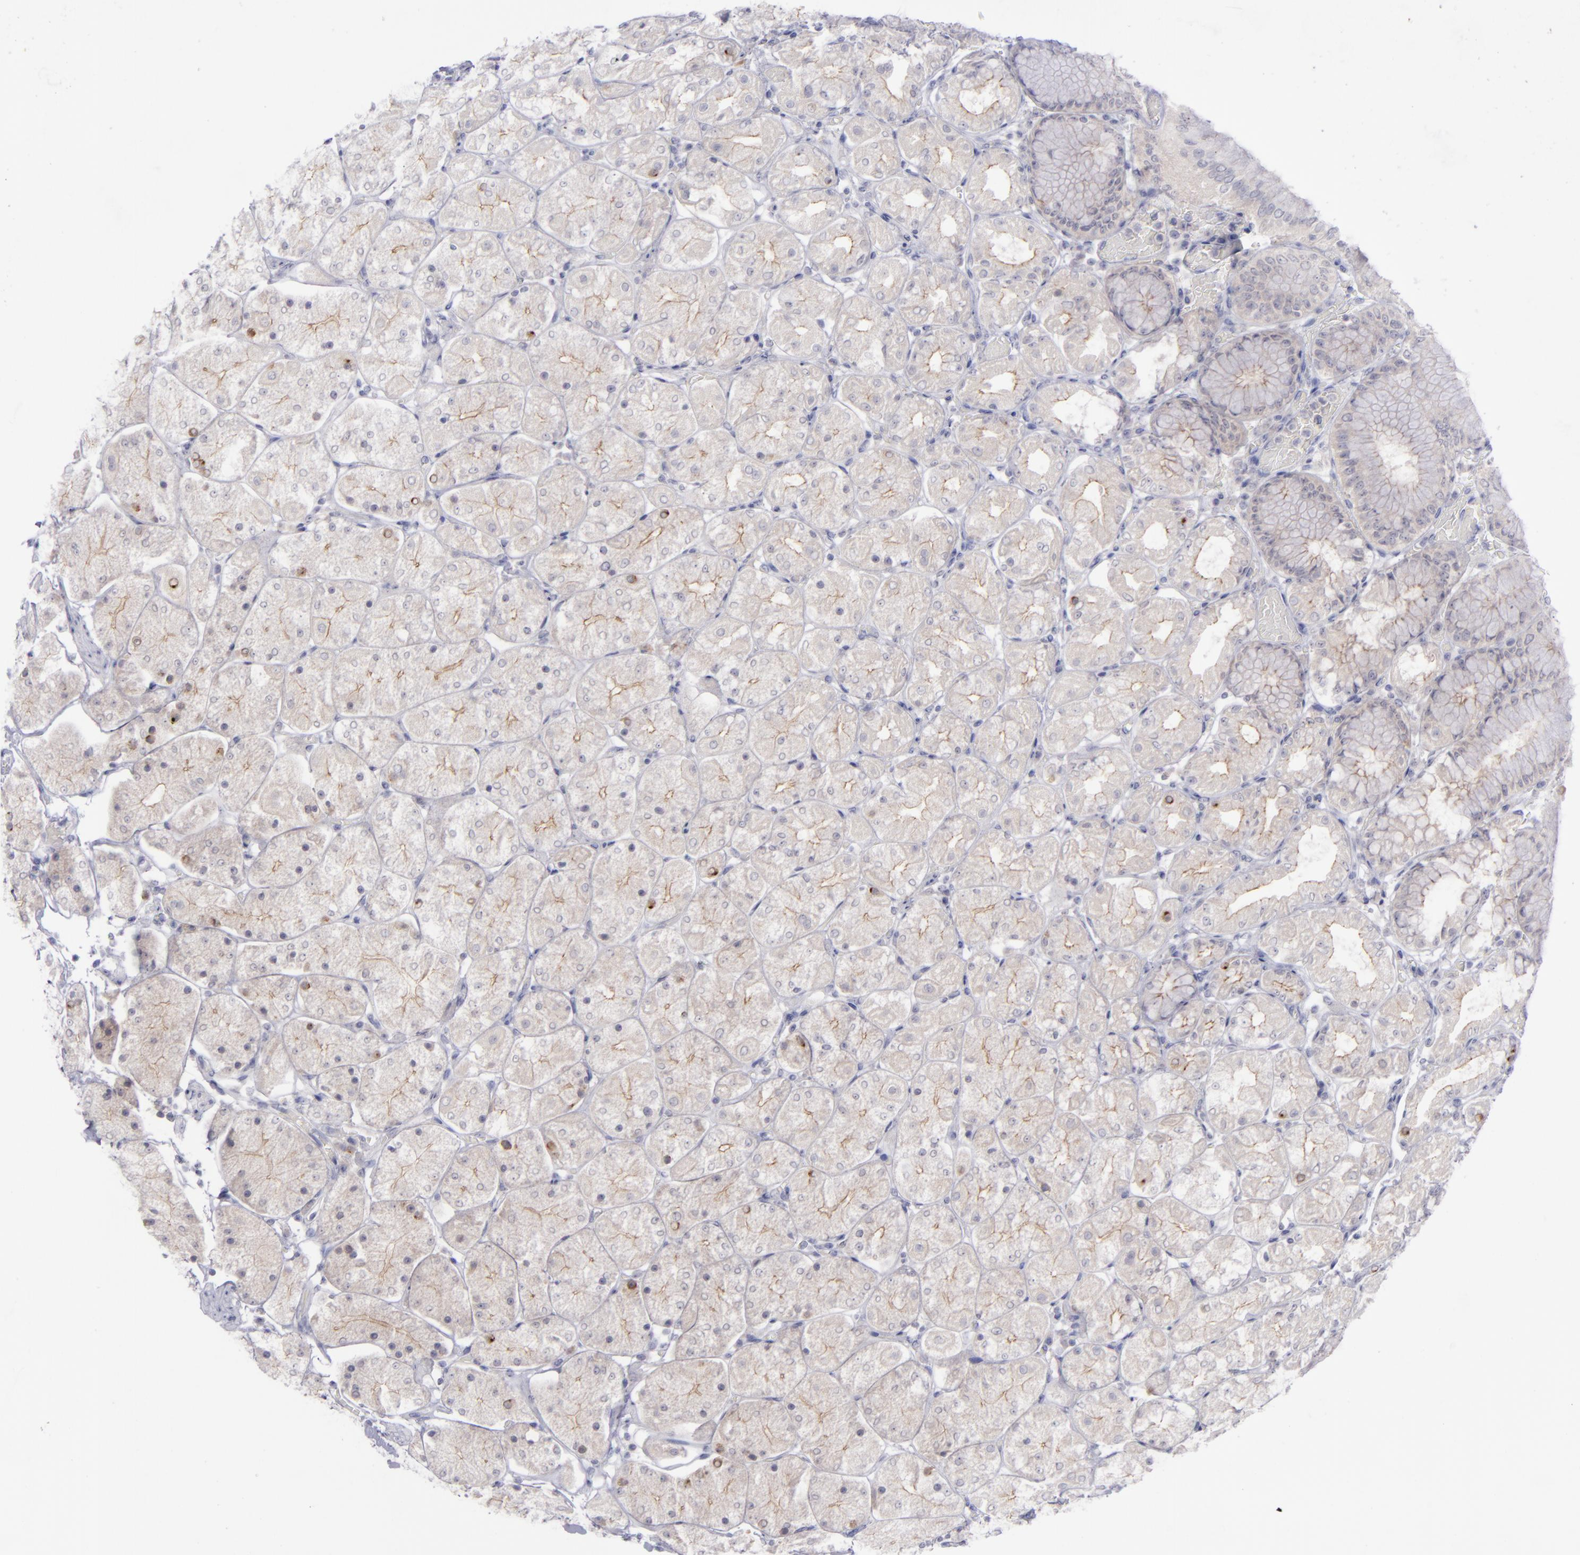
{"staining": {"intensity": "weak", "quantity": "25%-75%", "location": "cytoplasmic/membranous"}, "tissue": "stomach", "cell_type": "Glandular cells", "image_type": "normal", "snomed": [{"axis": "morphology", "description": "Normal tissue, NOS"}, {"axis": "topography", "description": "Stomach, upper"}, {"axis": "topography", "description": "Stomach"}], "caption": "Stomach stained for a protein shows weak cytoplasmic/membranous positivity in glandular cells. Ihc stains the protein in brown and the nuclei are stained blue.", "gene": "EVPL", "patient": {"sex": "male", "age": 76}}